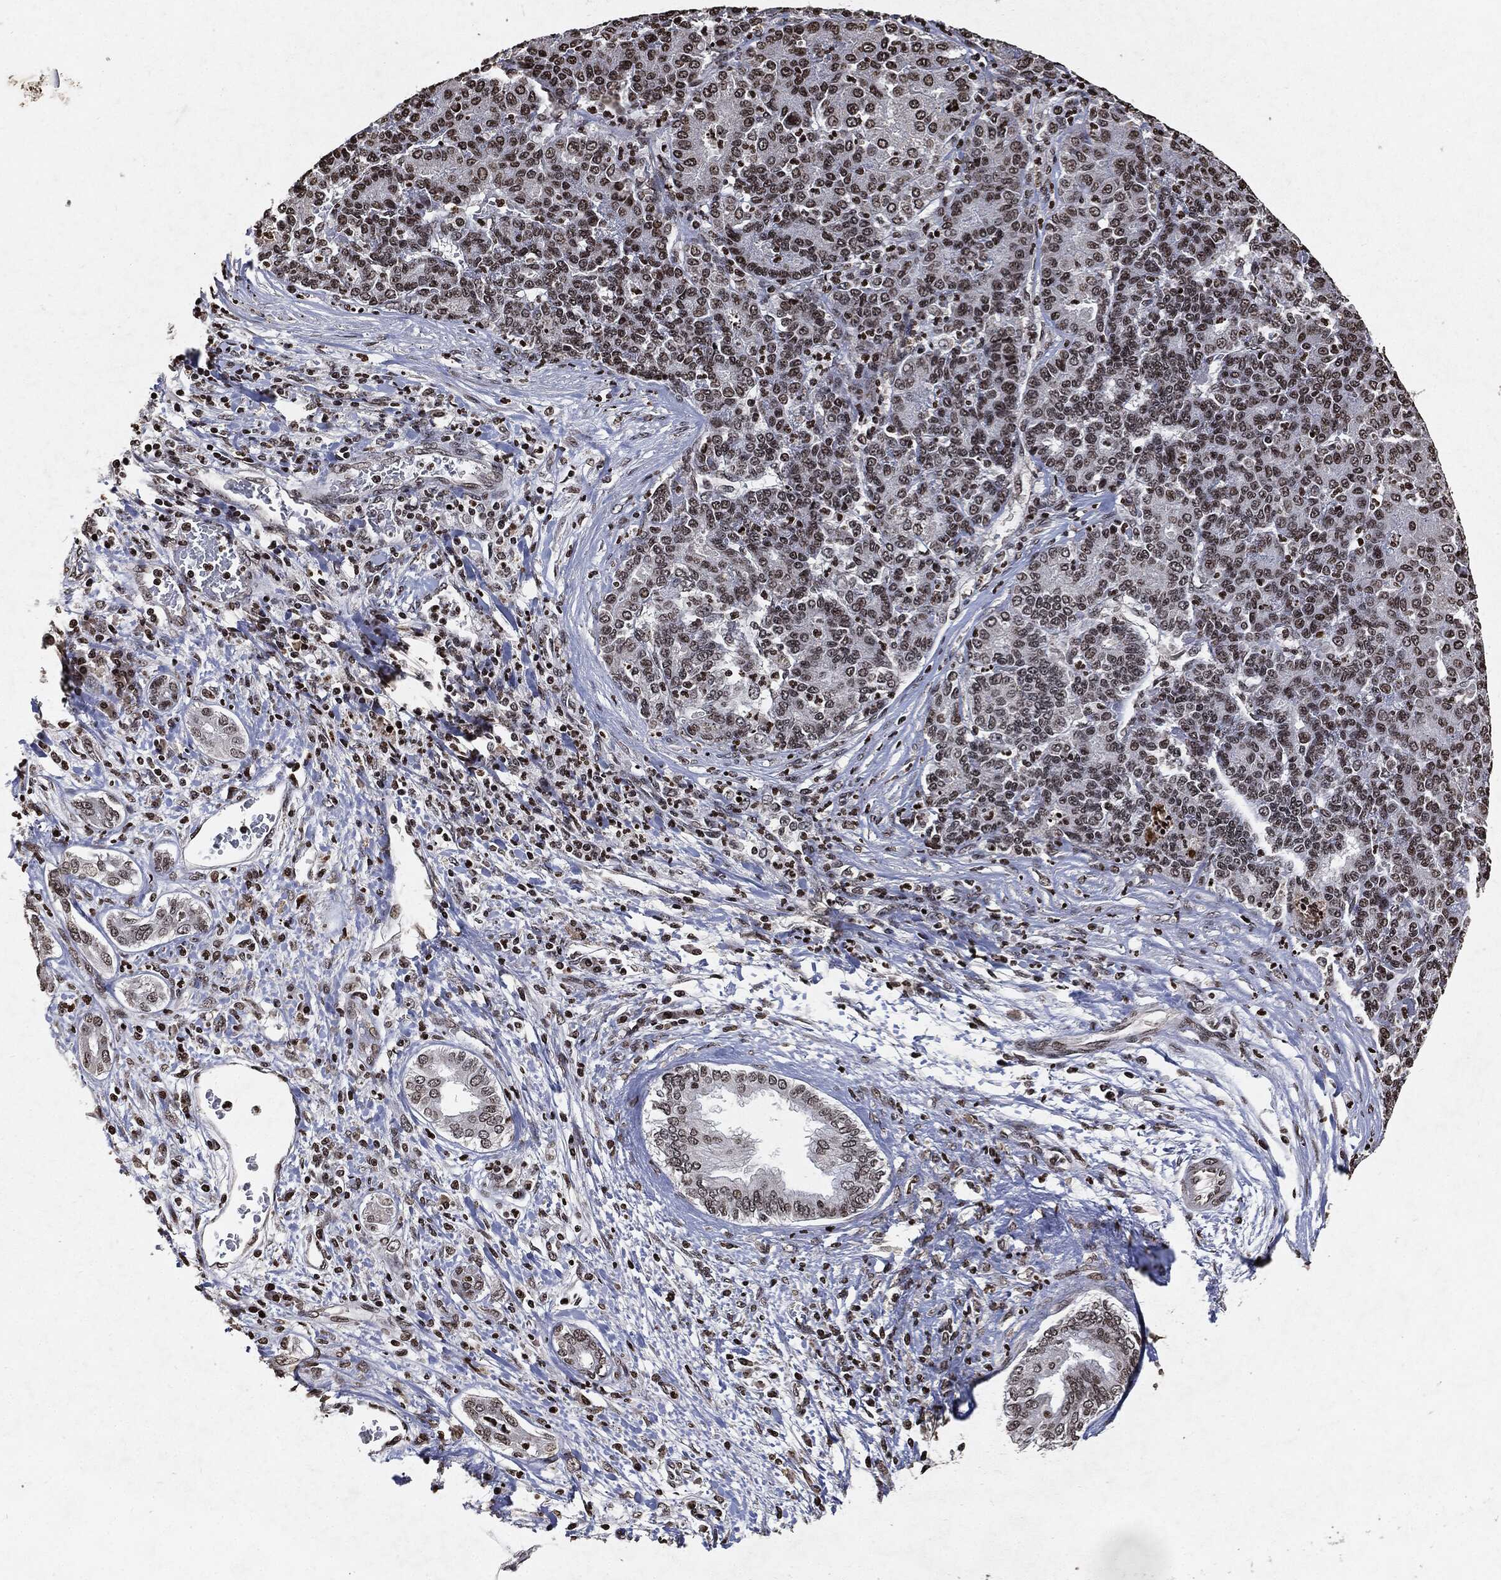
{"staining": {"intensity": "weak", "quantity": "25%-75%", "location": "nuclear"}, "tissue": "liver cancer", "cell_type": "Tumor cells", "image_type": "cancer", "snomed": [{"axis": "morphology", "description": "Carcinoma, Hepatocellular, NOS"}, {"axis": "topography", "description": "Liver"}], "caption": "Immunohistochemical staining of liver hepatocellular carcinoma shows low levels of weak nuclear staining in about 25%-75% of tumor cells.", "gene": "JUN", "patient": {"sex": "male", "age": 65}}